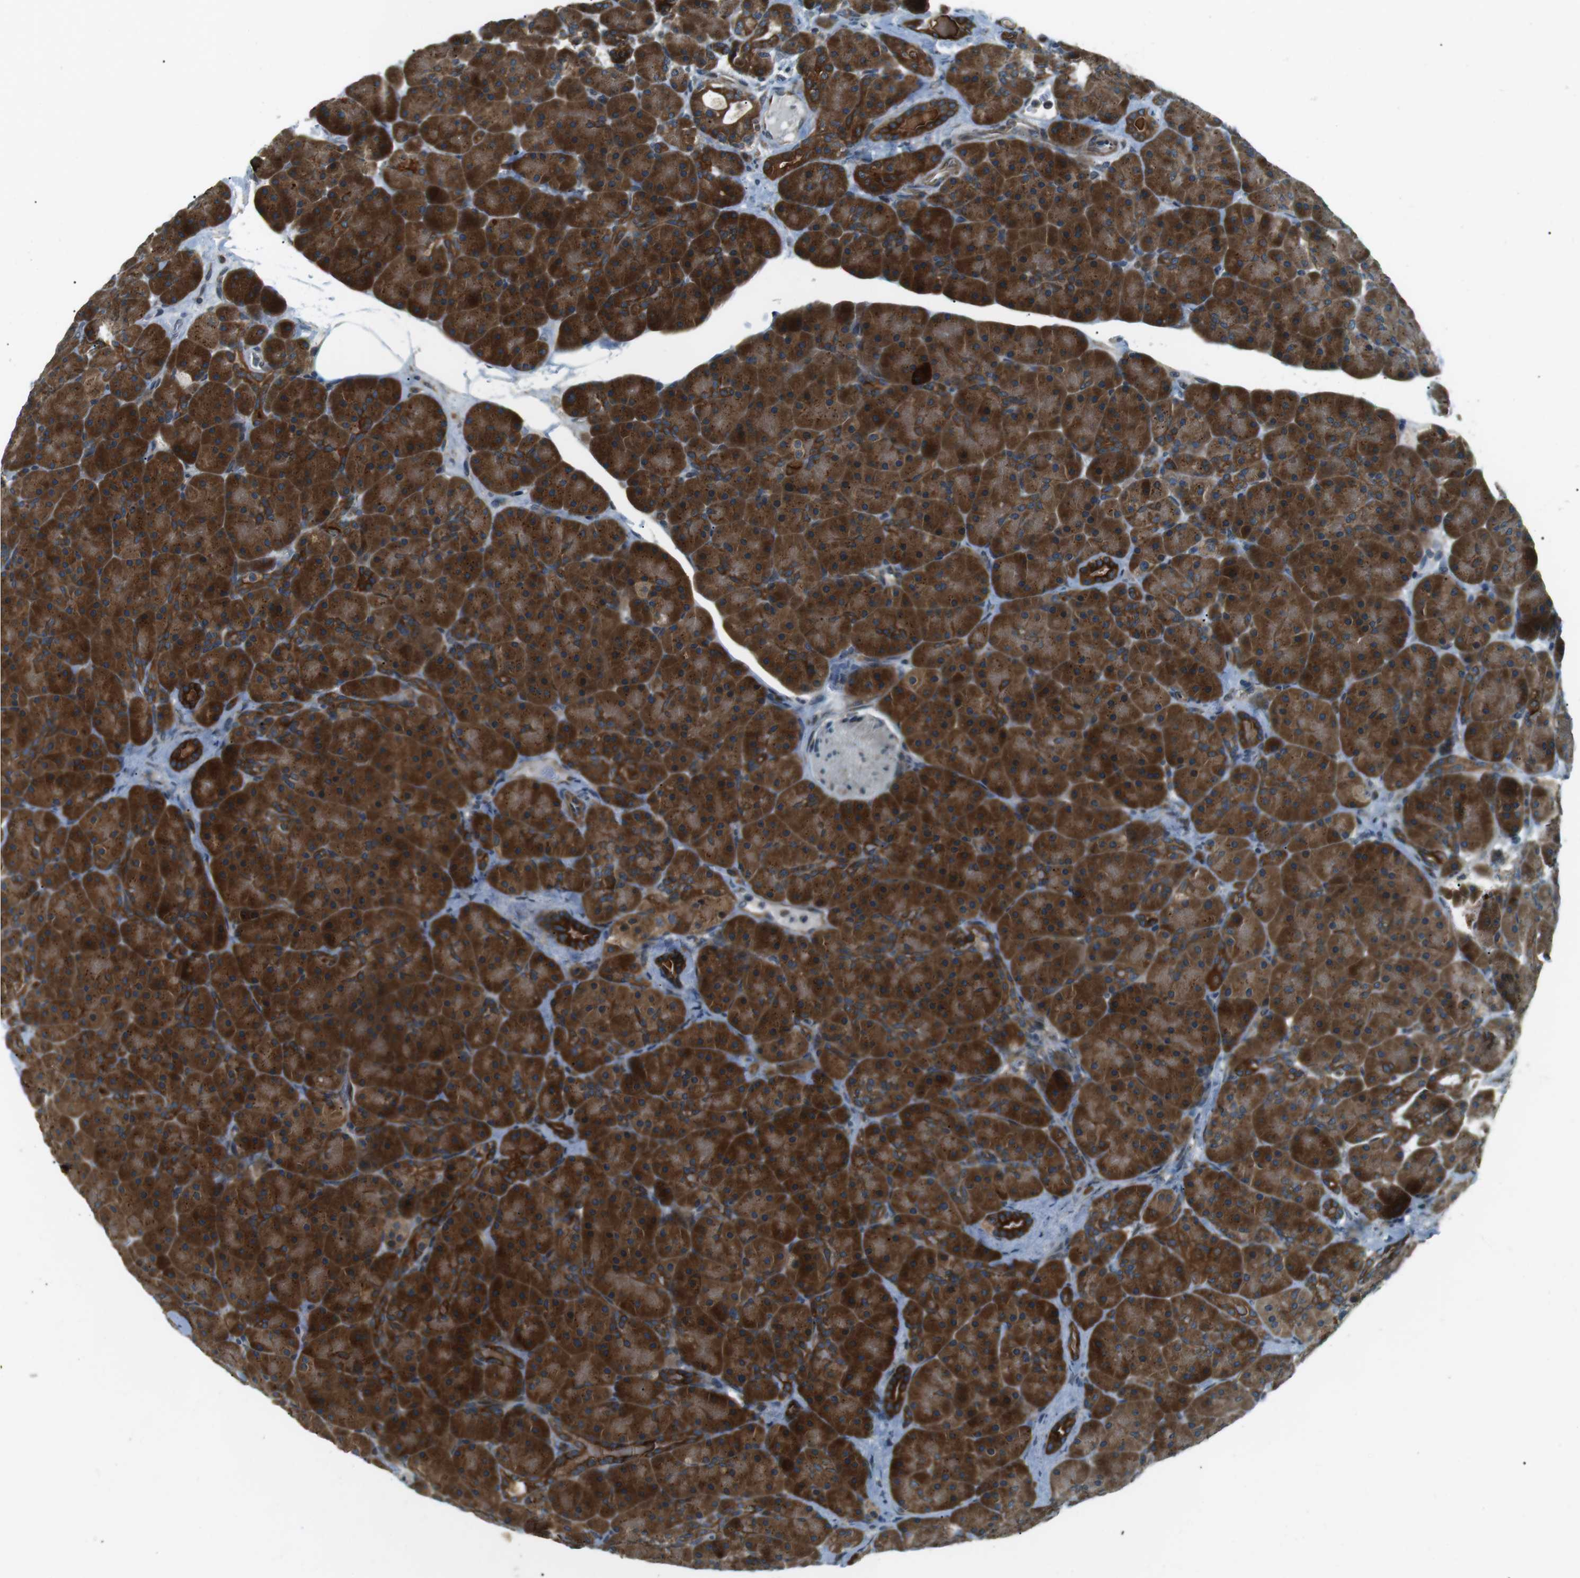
{"staining": {"intensity": "strong", "quantity": ">75%", "location": "cytoplasmic/membranous"}, "tissue": "pancreas", "cell_type": "Exocrine glandular cells", "image_type": "normal", "snomed": [{"axis": "morphology", "description": "Normal tissue, NOS"}, {"axis": "topography", "description": "Pancreas"}], "caption": "About >75% of exocrine glandular cells in benign human pancreas display strong cytoplasmic/membranous protein positivity as visualized by brown immunohistochemical staining.", "gene": "TMEM74", "patient": {"sex": "male", "age": 66}}